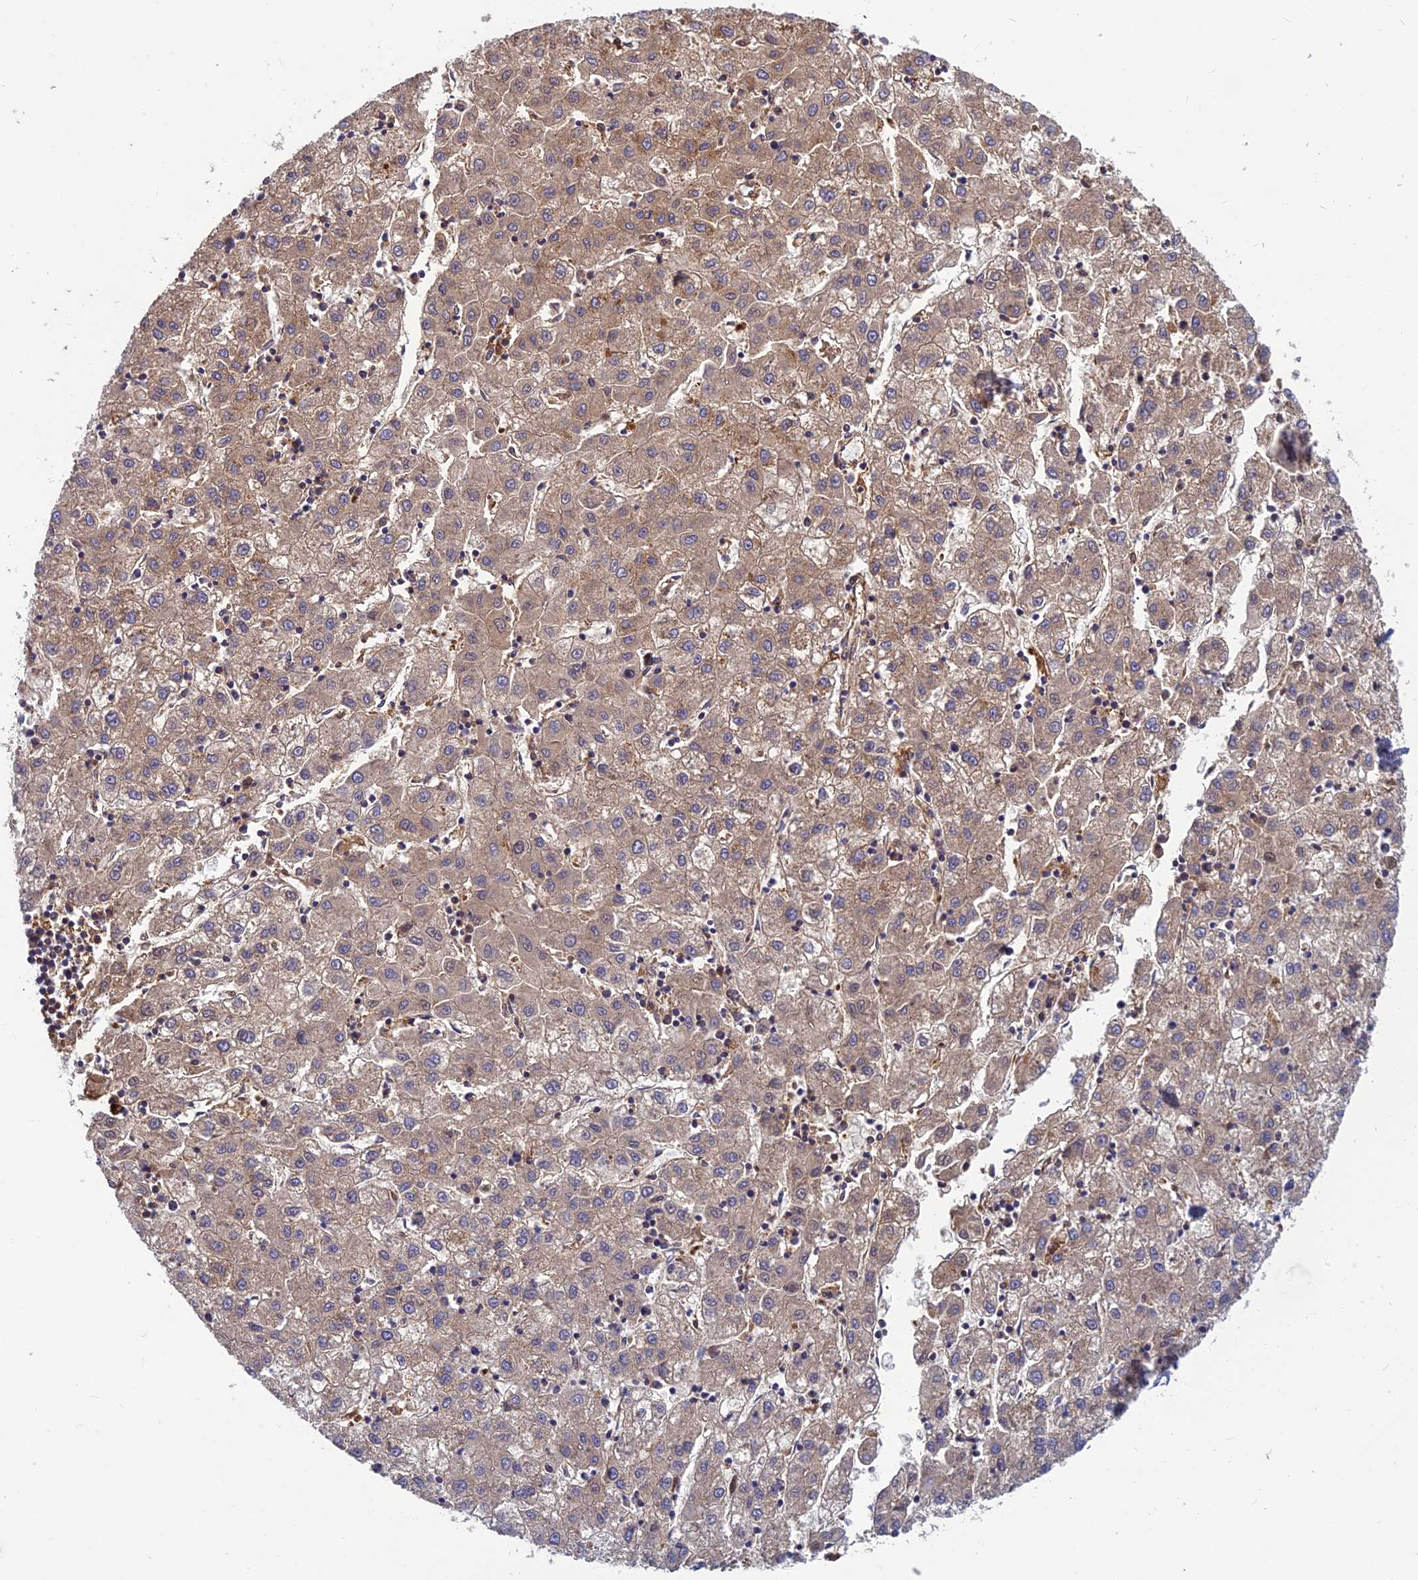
{"staining": {"intensity": "weak", "quantity": ">75%", "location": "cytoplasmic/membranous"}, "tissue": "liver cancer", "cell_type": "Tumor cells", "image_type": "cancer", "snomed": [{"axis": "morphology", "description": "Carcinoma, Hepatocellular, NOS"}, {"axis": "topography", "description": "Liver"}], "caption": "Immunohistochemical staining of human hepatocellular carcinoma (liver) exhibits low levels of weak cytoplasmic/membranous protein staining in about >75% of tumor cells.", "gene": "CLEC11A", "patient": {"sex": "male", "age": 72}}